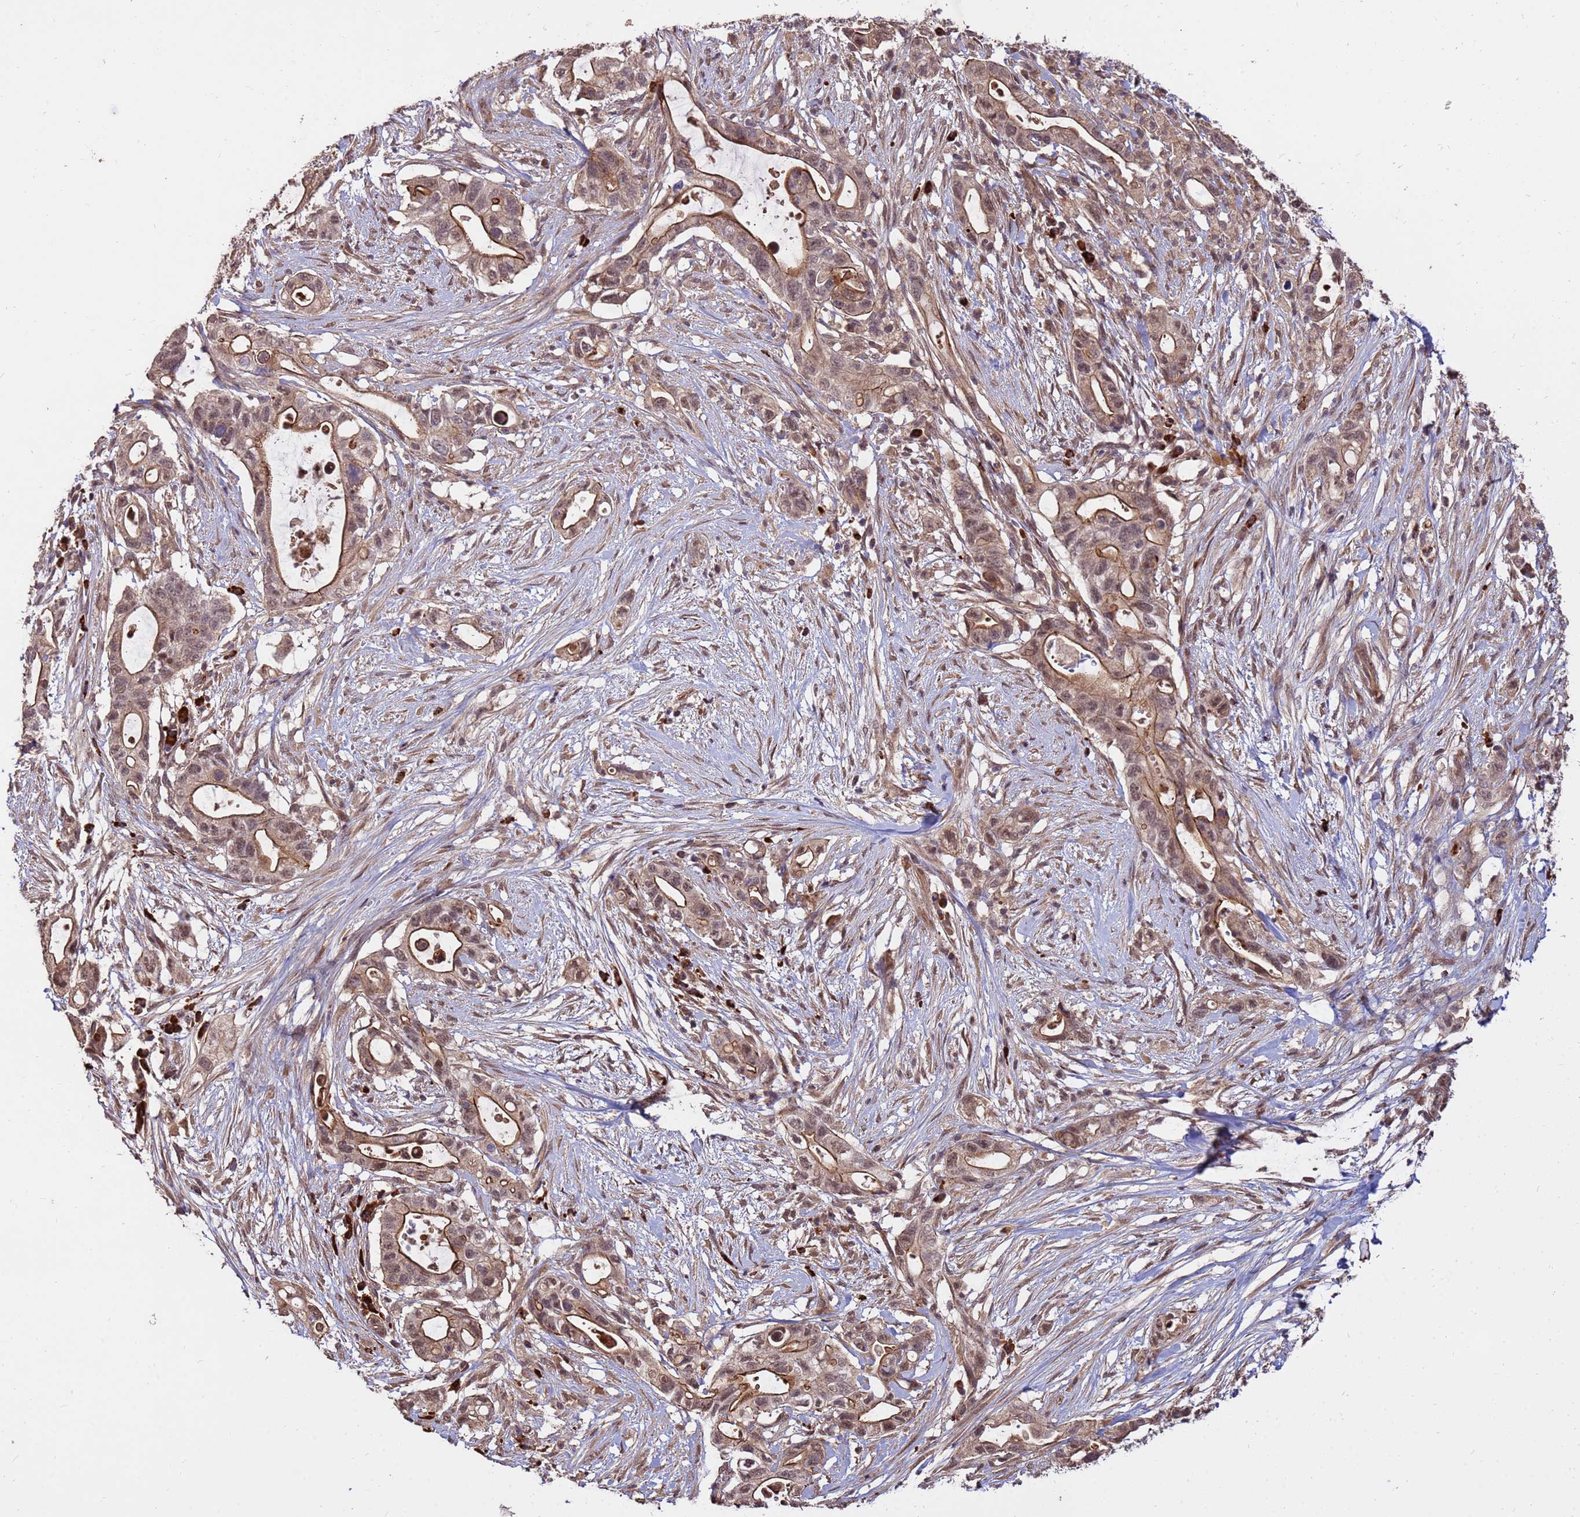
{"staining": {"intensity": "moderate", "quantity": ">75%", "location": "cytoplasmic/membranous,nuclear"}, "tissue": "pancreatic cancer", "cell_type": "Tumor cells", "image_type": "cancer", "snomed": [{"axis": "morphology", "description": "Adenocarcinoma, NOS"}, {"axis": "topography", "description": "Pancreas"}], "caption": "The image displays immunohistochemical staining of pancreatic cancer (adenocarcinoma). There is moderate cytoplasmic/membranous and nuclear expression is seen in approximately >75% of tumor cells. The protein of interest is shown in brown color, while the nuclei are stained blue.", "gene": "ZNF619", "patient": {"sex": "female", "age": 72}}